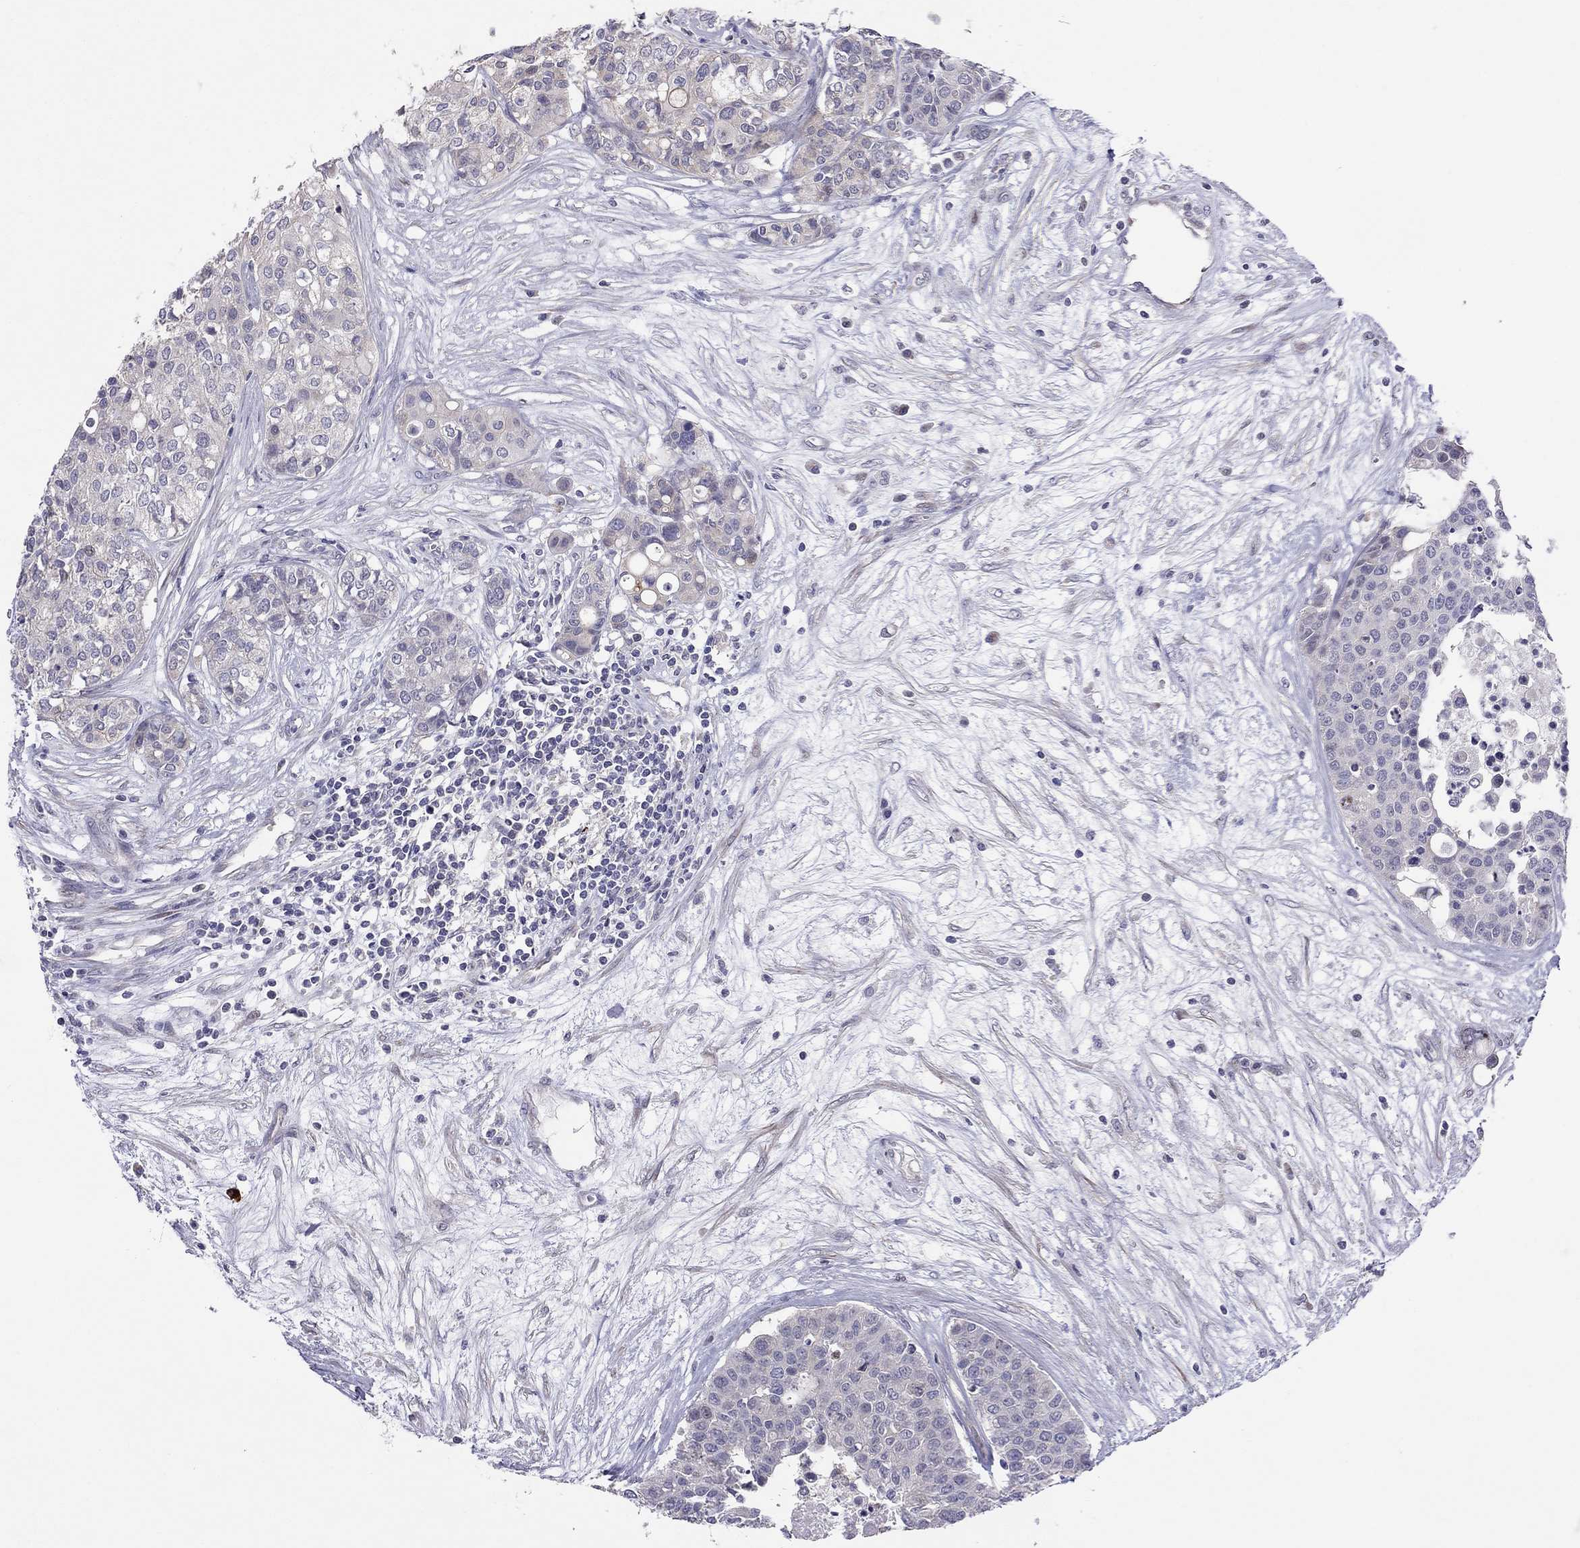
{"staining": {"intensity": "negative", "quantity": "none", "location": "none"}, "tissue": "carcinoid", "cell_type": "Tumor cells", "image_type": "cancer", "snomed": [{"axis": "morphology", "description": "Carcinoid, malignant, NOS"}, {"axis": "topography", "description": "Colon"}], "caption": "This is an IHC micrograph of human carcinoid. There is no expression in tumor cells.", "gene": "SYTL2", "patient": {"sex": "male", "age": 81}}